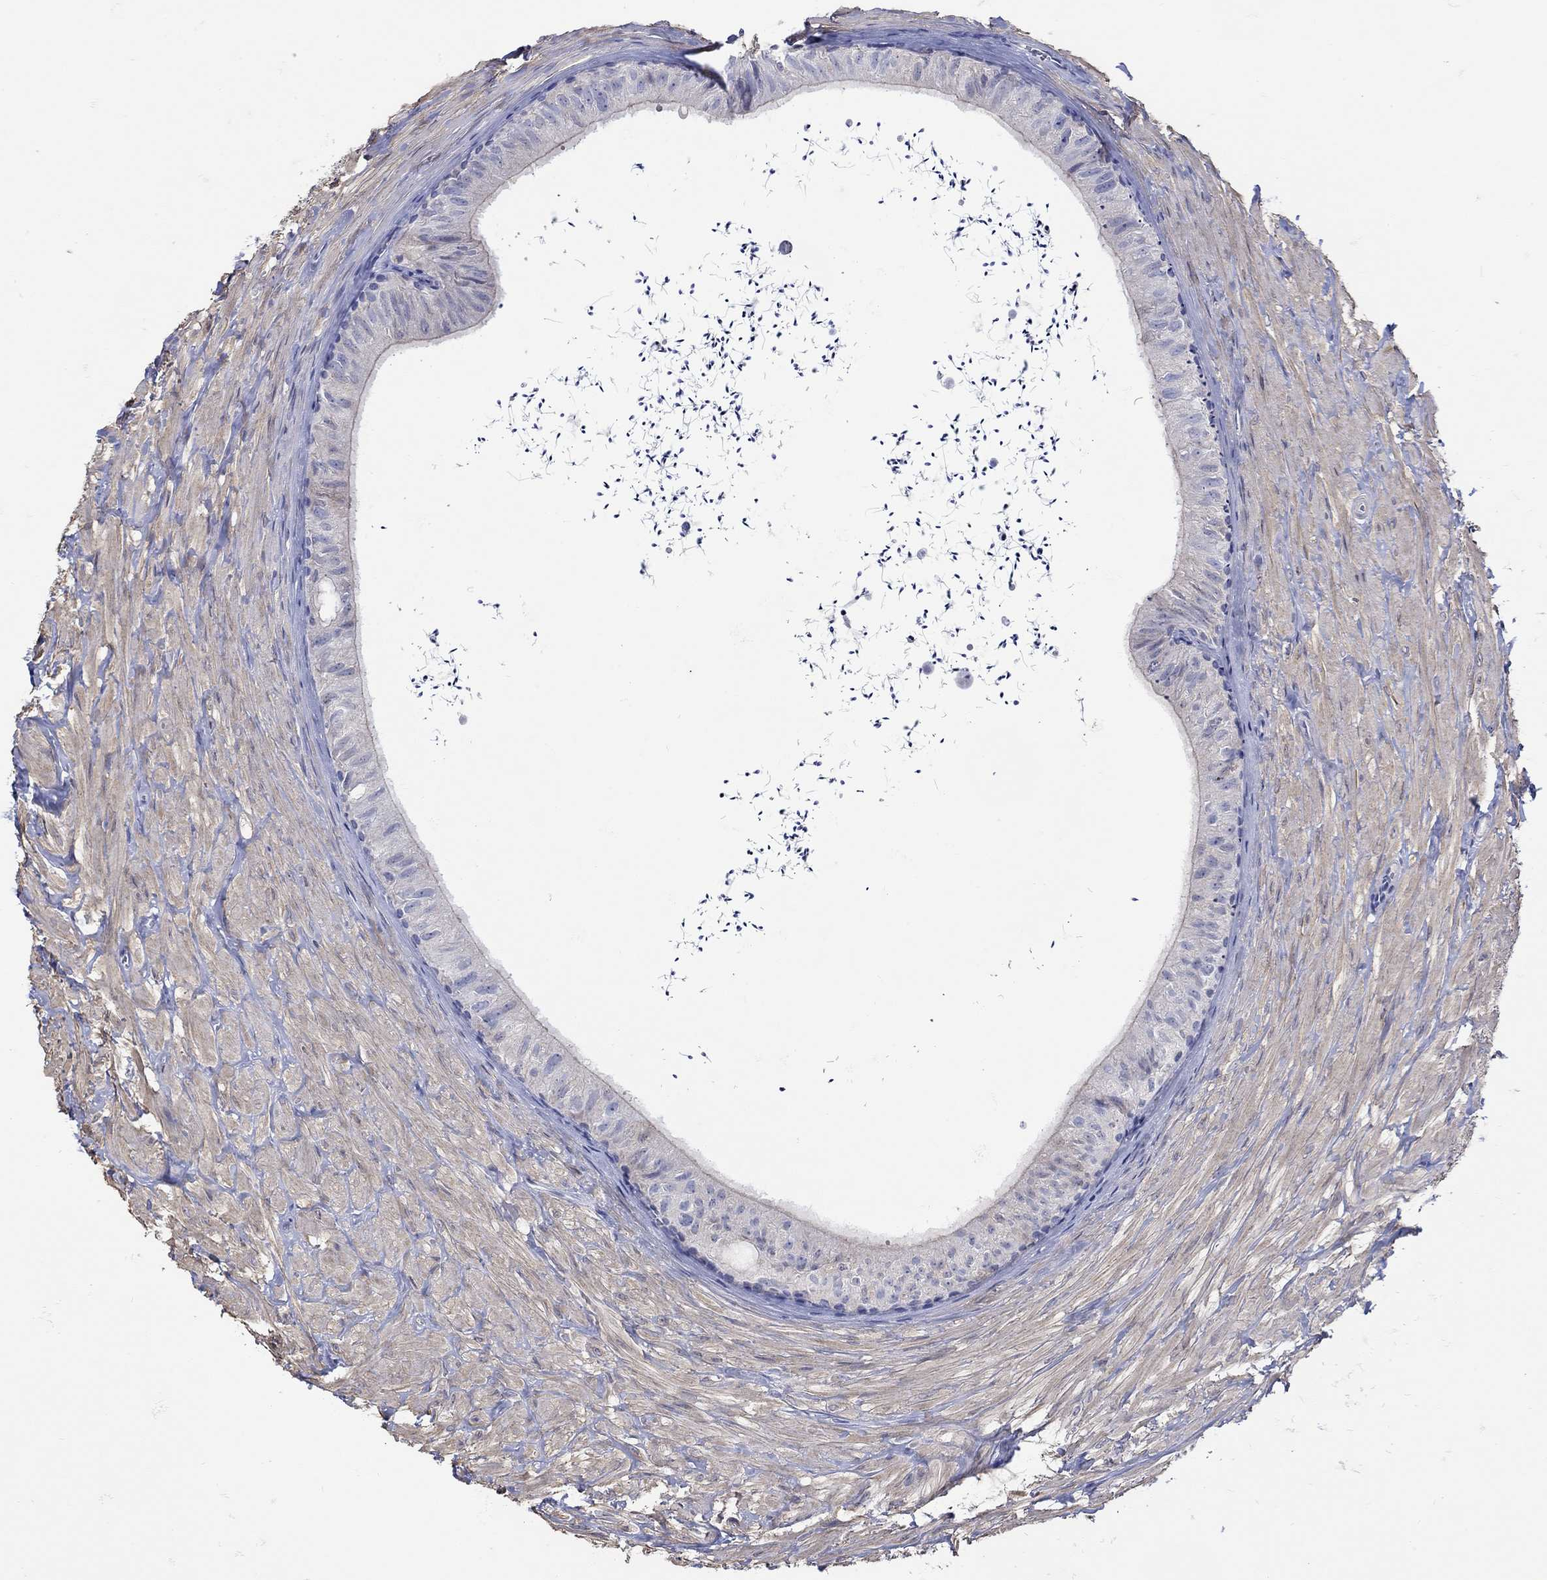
{"staining": {"intensity": "negative", "quantity": "none", "location": "none"}, "tissue": "epididymis", "cell_type": "Glandular cells", "image_type": "normal", "snomed": [{"axis": "morphology", "description": "Normal tissue, NOS"}, {"axis": "topography", "description": "Epididymis"}], "caption": "The micrograph demonstrates no significant positivity in glandular cells of epididymis. The staining was performed using DAB (3,3'-diaminobenzidine) to visualize the protein expression in brown, while the nuclei were stained in blue with hematoxylin (Magnification: 20x).", "gene": "MSI1", "patient": {"sex": "male", "age": 32}}